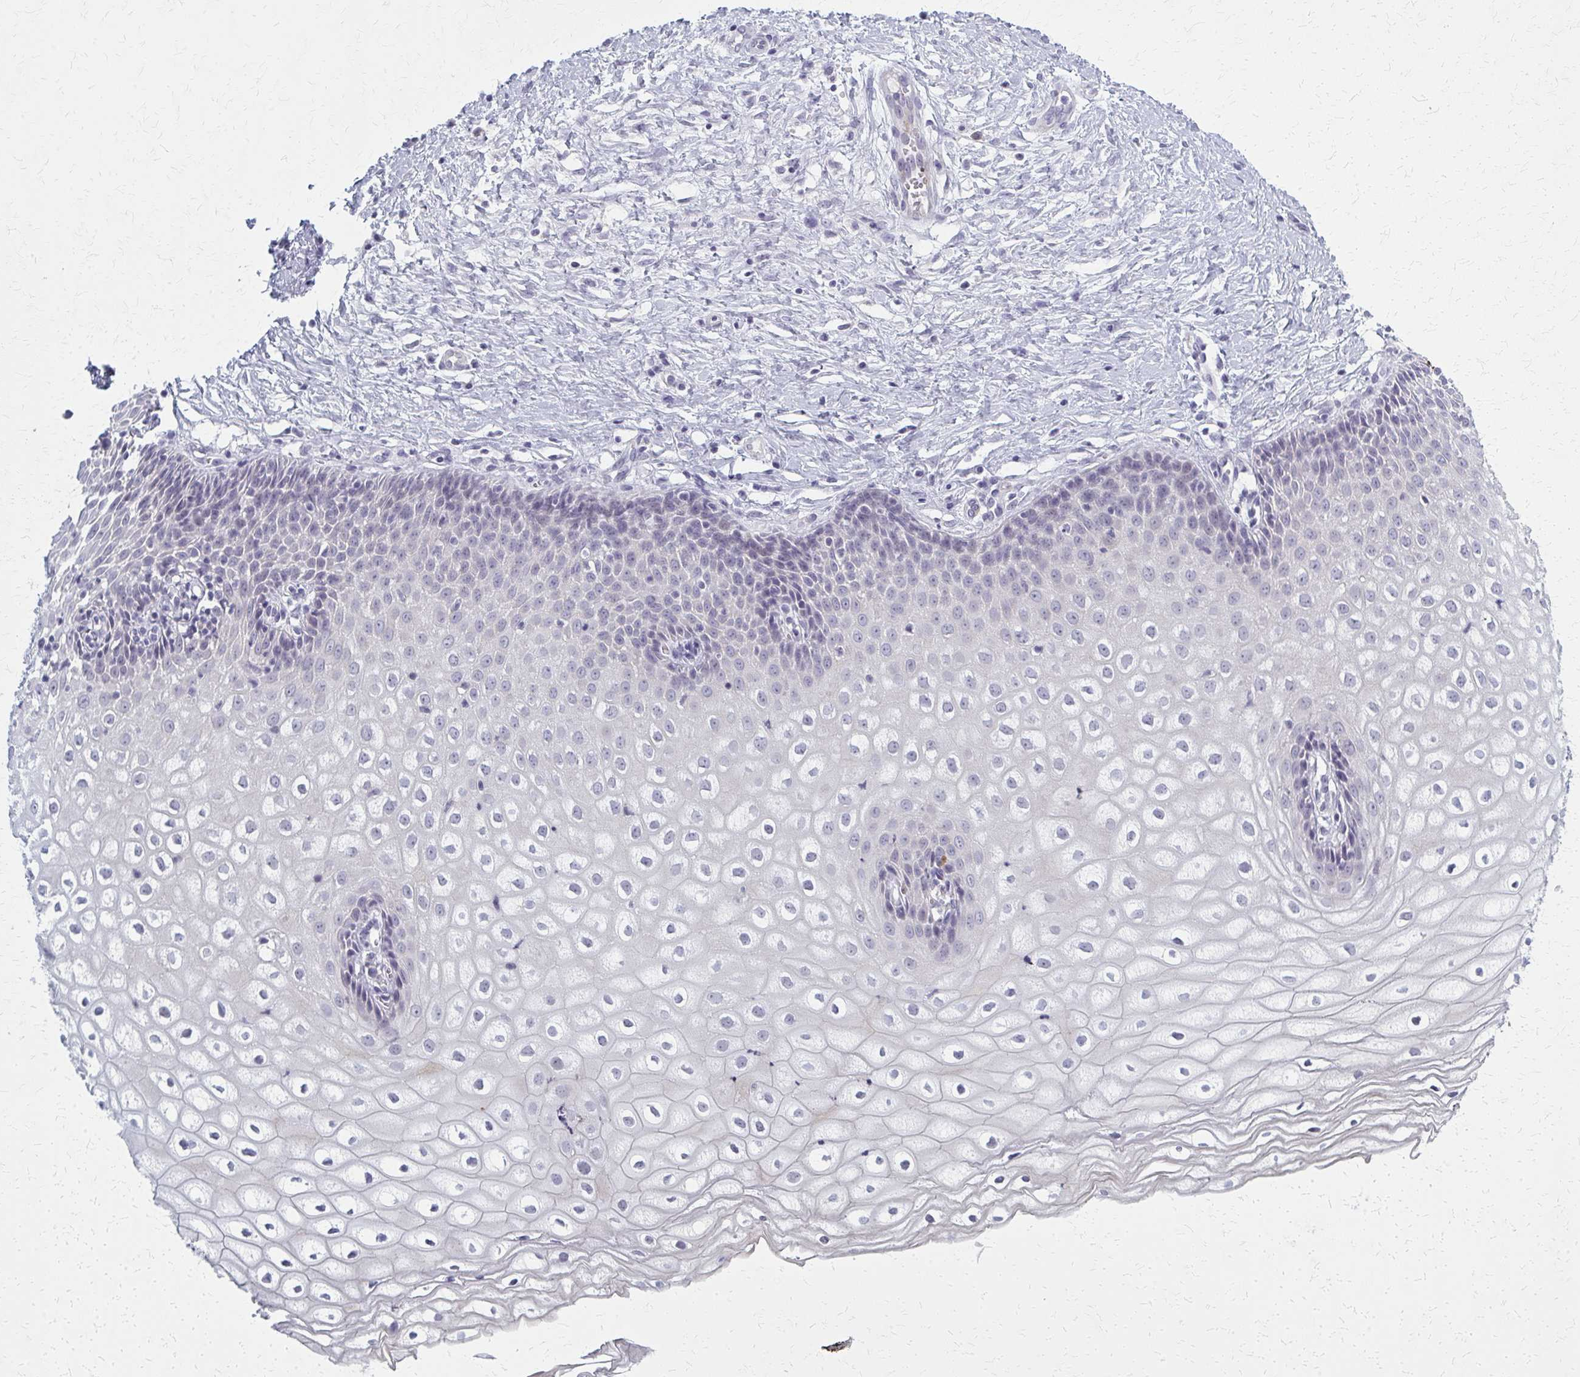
{"staining": {"intensity": "negative", "quantity": "none", "location": "none"}, "tissue": "cervix", "cell_type": "Glandular cells", "image_type": "normal", "snomed": [{"axis": "morphology", "description": "Normal tissue, NOS"}, {"axis": "topography", "description": "Cervix"}], "caption": "Photomicrograph shows no protein expression in glandular cells of unremarkable cervix.", "gene": "CASQ2", "patient": {"sex": "female", "age": 36}}